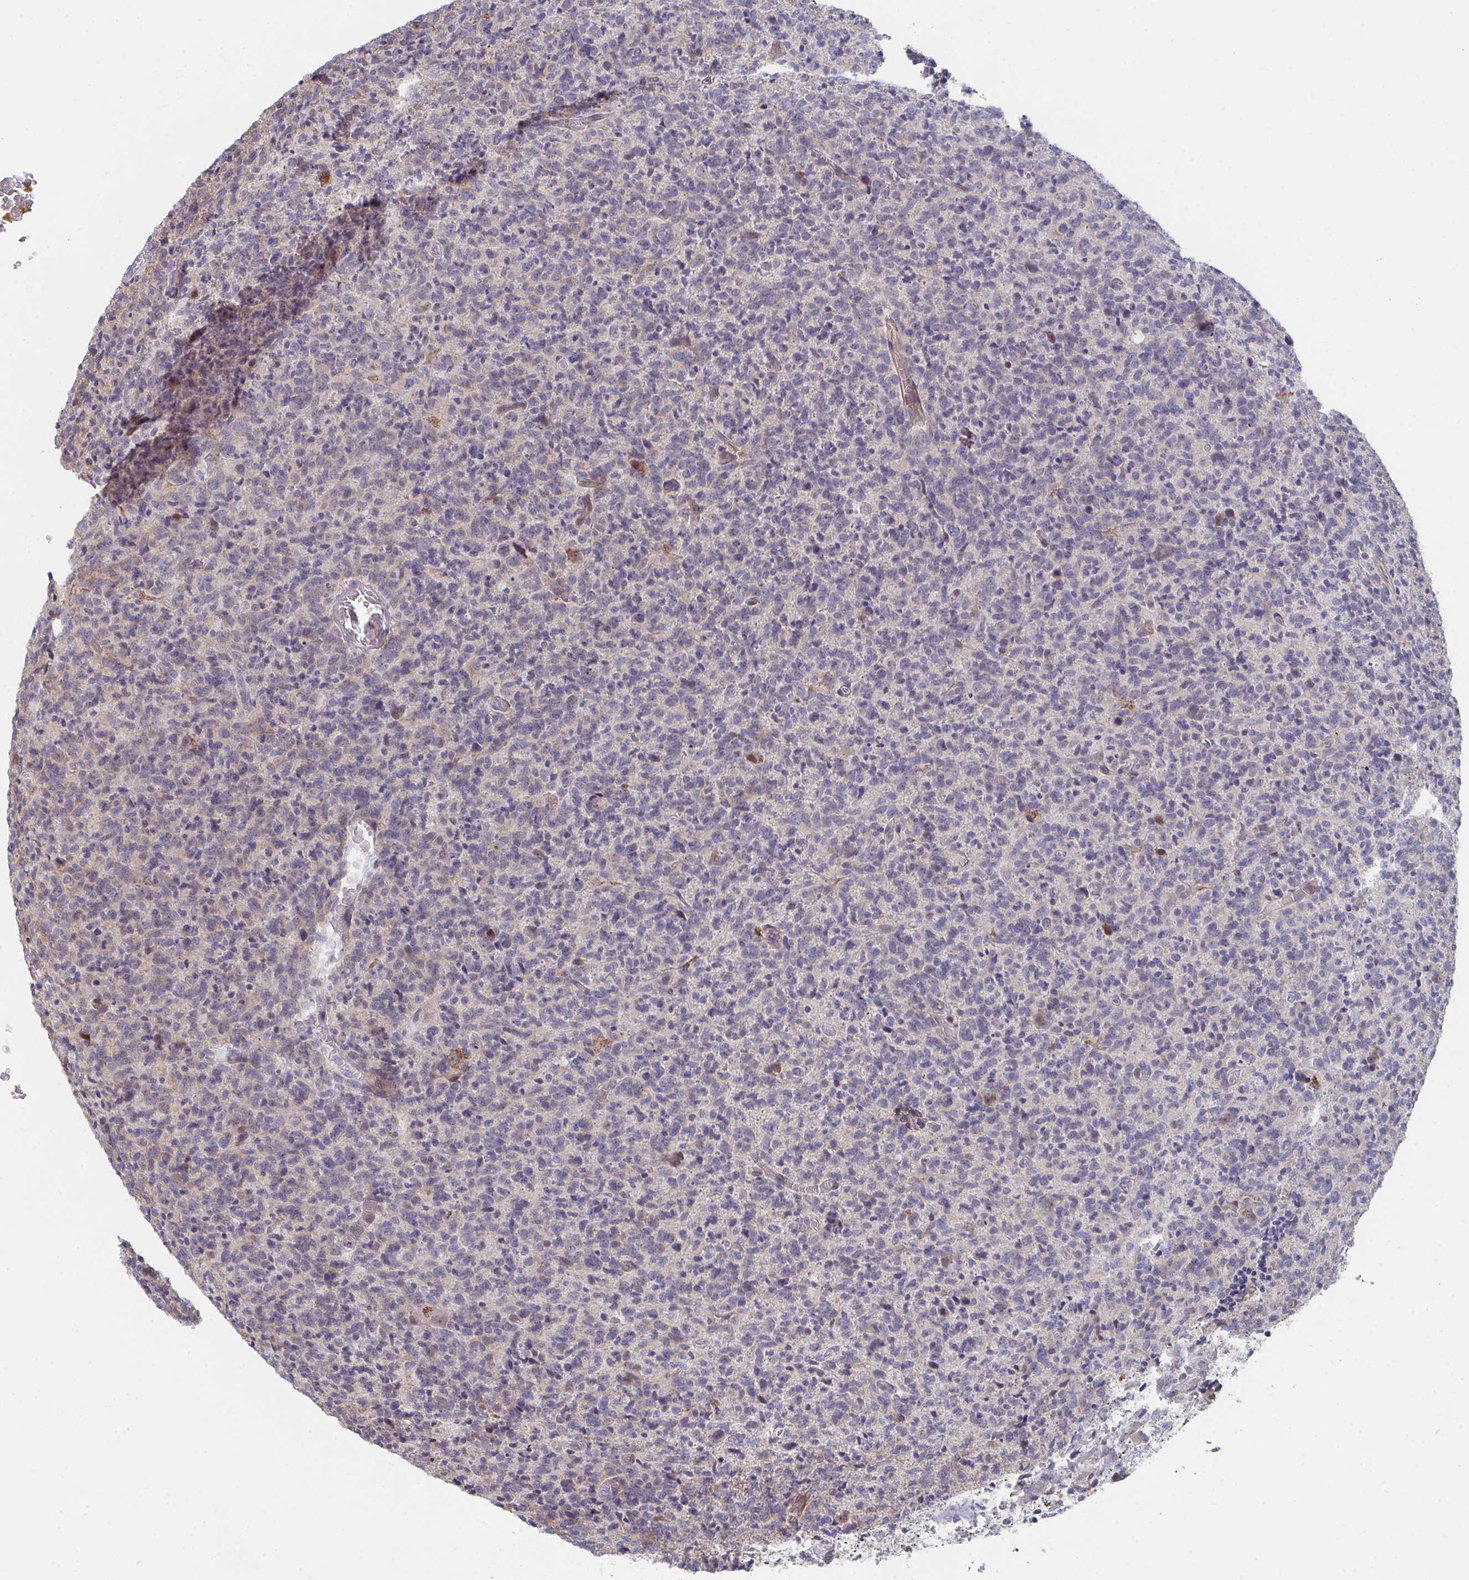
{"staining": {"intensity": "negative", "quantity": "none", "location": "none"}, "tissue": "glioma", "cell_type": "Tumor cells", "image_type": "cancer", "snomed": [{"axis": "morphology", "description": "Glioma, malignant, High grade"}, {"axis": "topography", "description": "Brain"}], "caption": "DAB immunohistochemical staining of glioma shows no significant positivity in tumor cells. (Stains: DAB immunohistochemistry with hematoxylin counter stain, Microscopy: brightfield microscopy at high magnification).", "gene": "VWDE", "patient": {"sex": "male", "age": 76}}